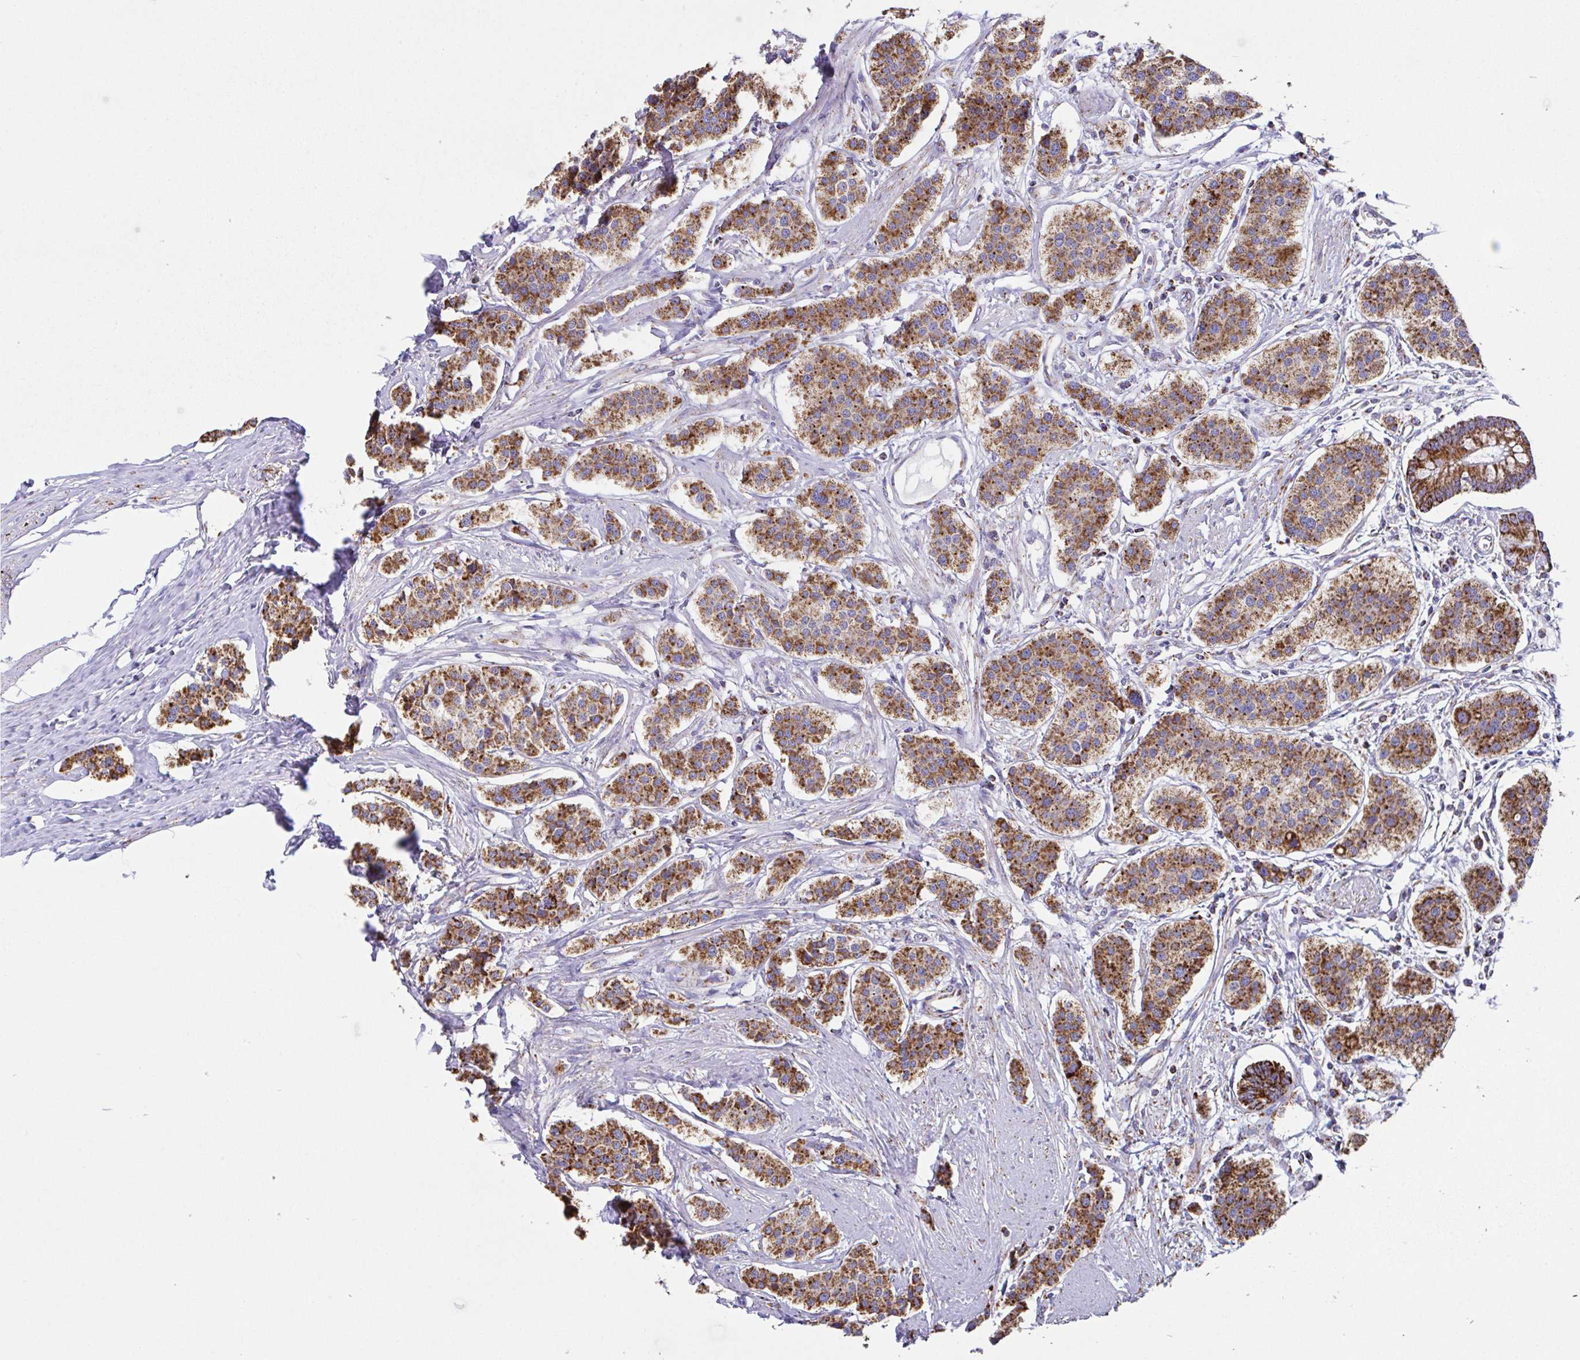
{"staining": {"intensity": "strong", "quantity": ">75%", "location": "cytoplasmic/membranous"}, "tissue": "carcinoid", "cell_type": "Tumor cells", "image_type": "cancer", "snomed": [{"axis": "morphology", "description": "Carcinoid, malignant, NOS"}, {"axis": "topography", "description": "Small intestine"}], "caption": "Brown immunohistochemical staining in human carcinoid shows strong cytoplasmic/membranous positivity in about >75% of tumor cells. Immunohistochemistry stains the protein in brown and the nuclei are stained blue.", "gene": "PCMTD2", "patient": {"sex": "male", "age": 60}}